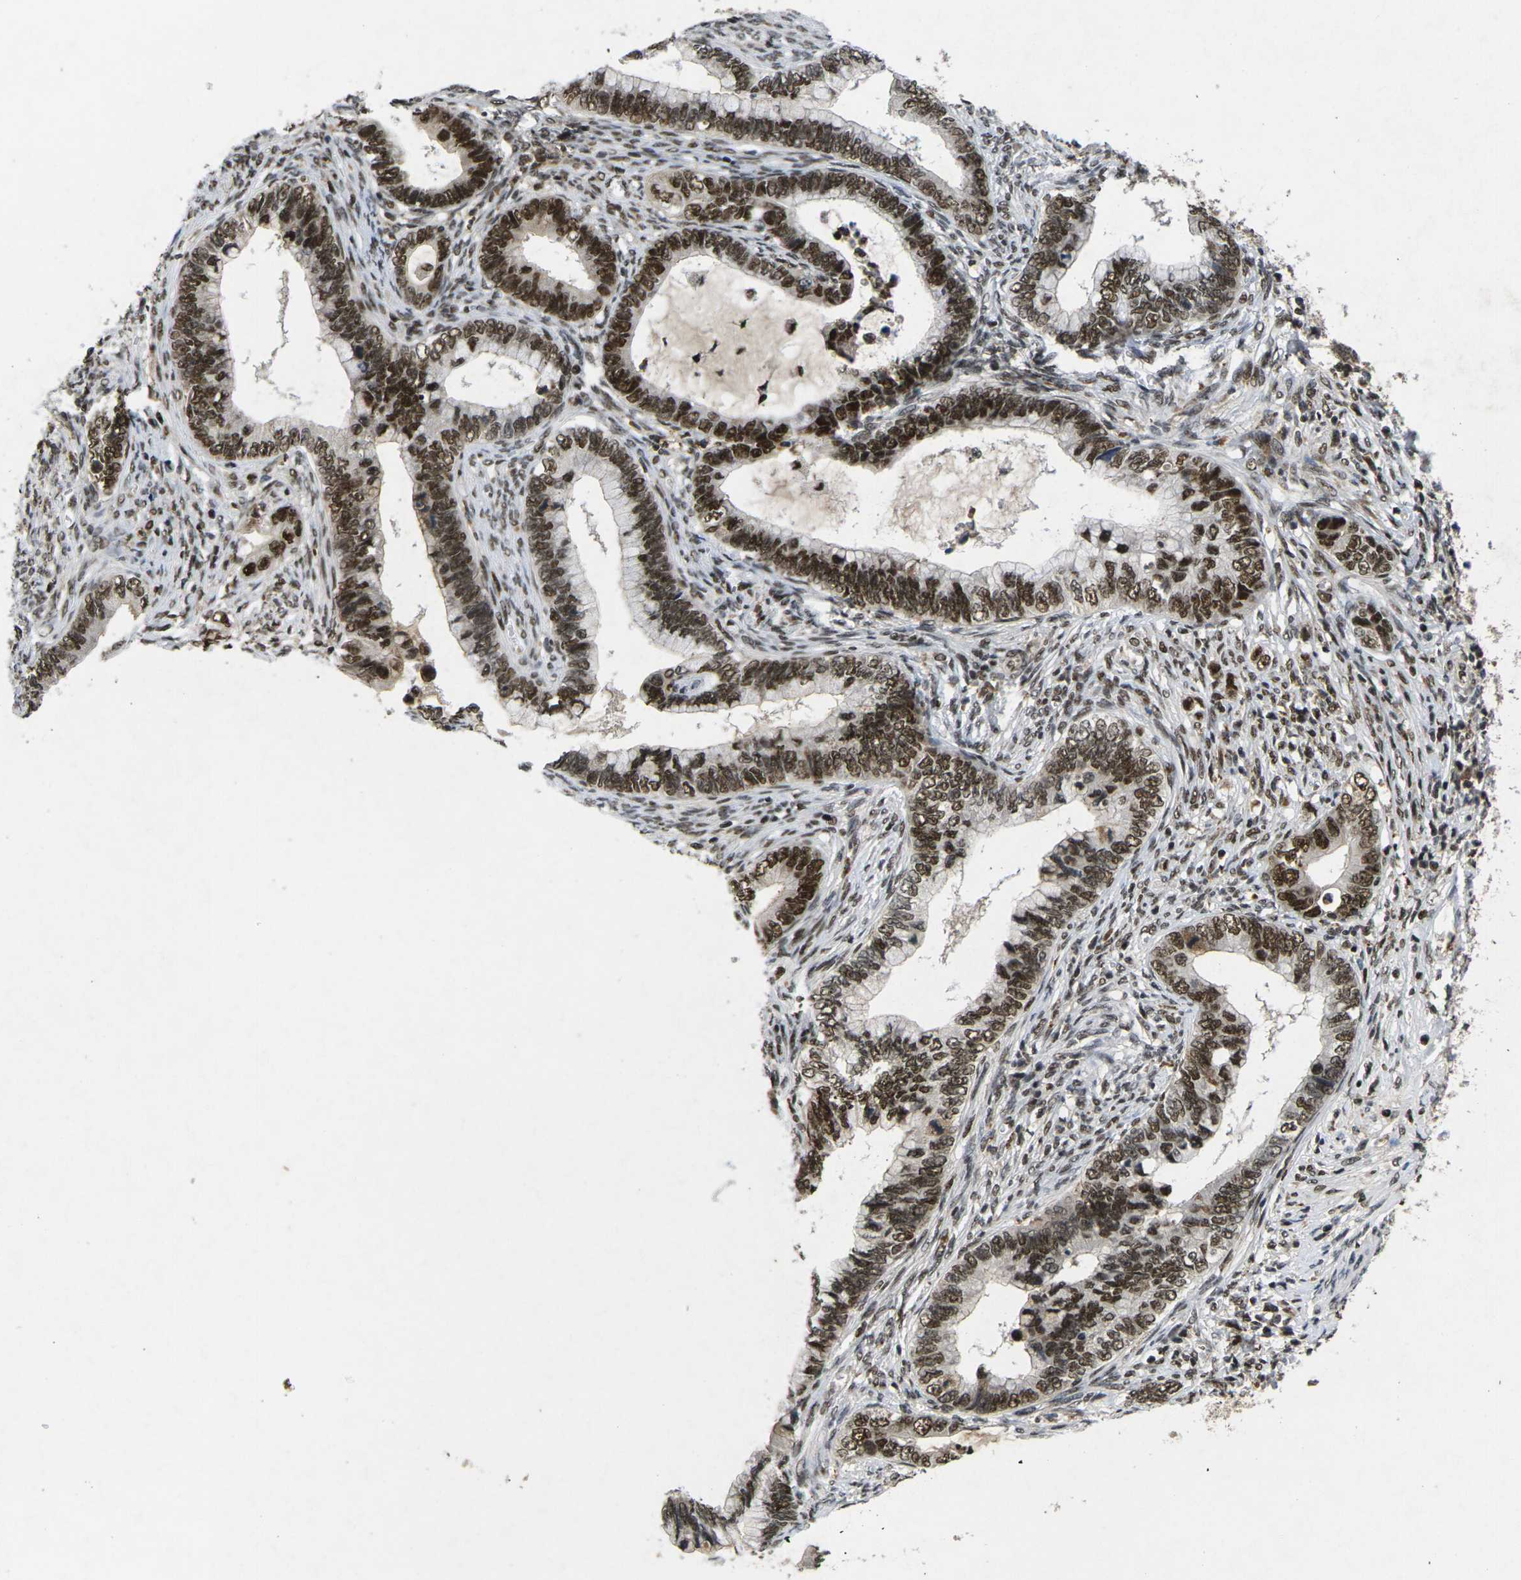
{"staining": {"intensity": "strong", "quantity": ">75%", "location": "nuclear"}, "tissue": "cervical cancer", "cell_type": "Tumor cells", "image_type": "cancer", "snomed": [{"axis": "morphology", "description": "Adenocarcinoma, NOS"}, {"axis": "topography", "description": "Cervix"}], "caption": "Tumor cells demonstrate strong nuclear staining in approximately >75% of cells in cervical cancer (adenocarcinoma). (DAB (3,3'-diaminobenzidine) IHC with brightfield microscopy, high magnification).", "gene": "GTF2E1", "patient": {"sex": "female", "age": 44}}